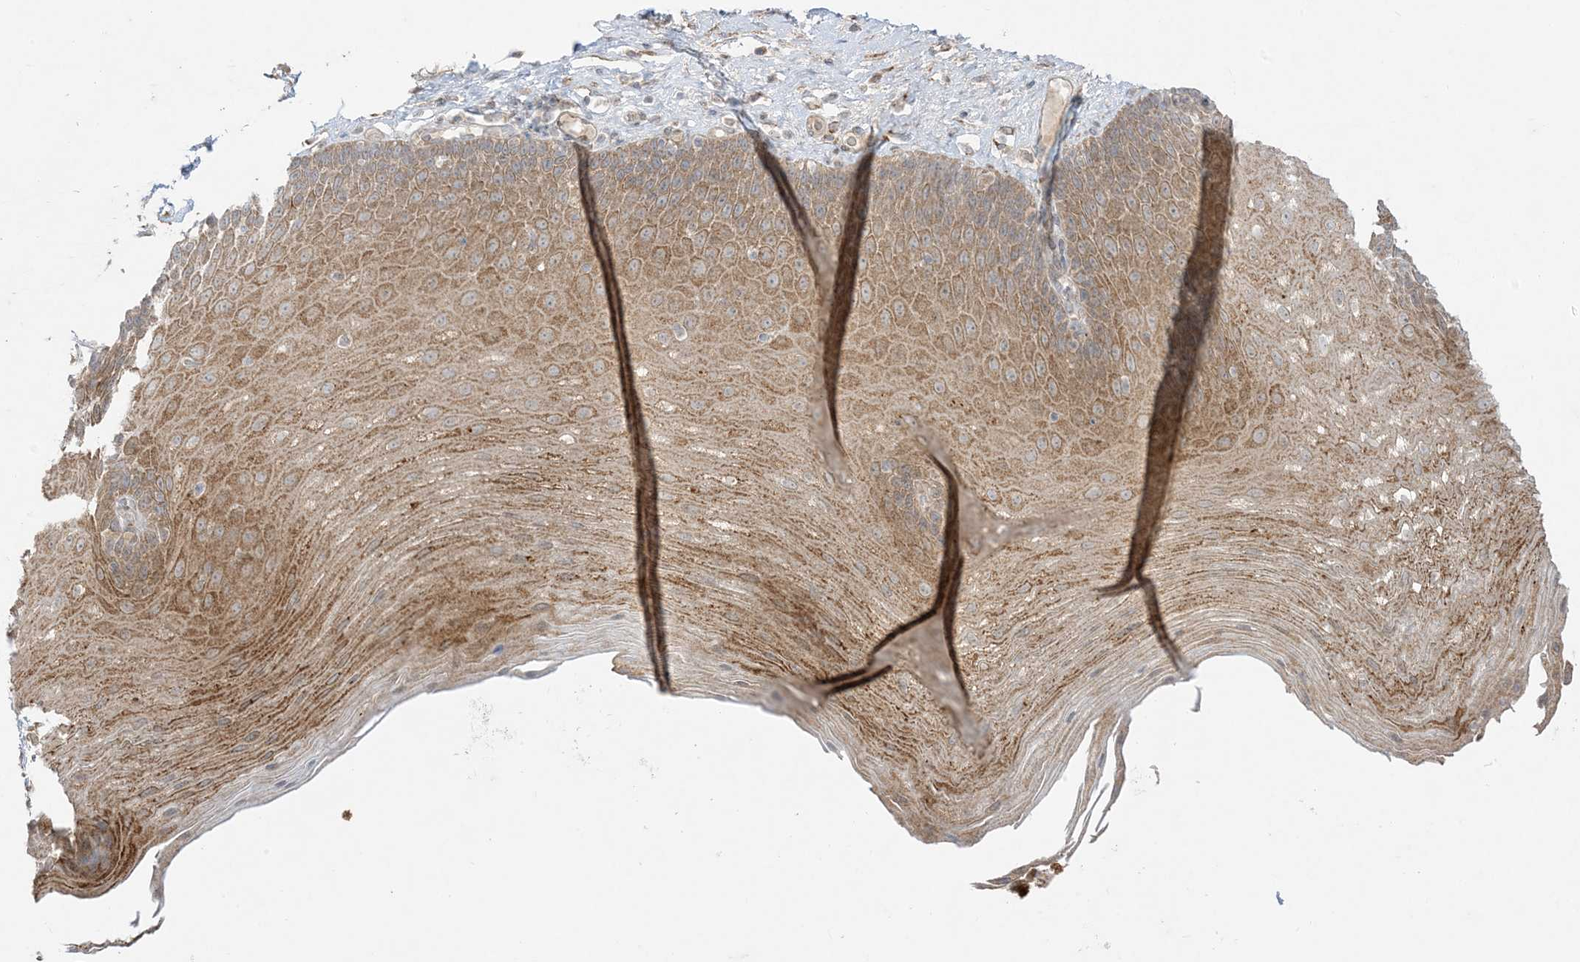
{"staining": {"intensity": "moderate", "quantity": ">75%", "location": "cytoplasmic/membranous"}, "tissue": "esophagus", "cell_type": "Squamous epithelial cells", "image_type": "normal", "snomed": [{"axis": "morphology", "description": "Normal tissue, NOS"}, {"axis": "topography", "description": "Esophagus"}], "caption": "Squamous epithelial cells demonstrate moderate cytoplasmic/membranous staining in about >75% of cells in unremarkable esophagus.", "gene": "ODC1", "patient": {"sex": "male", "age": 62}}